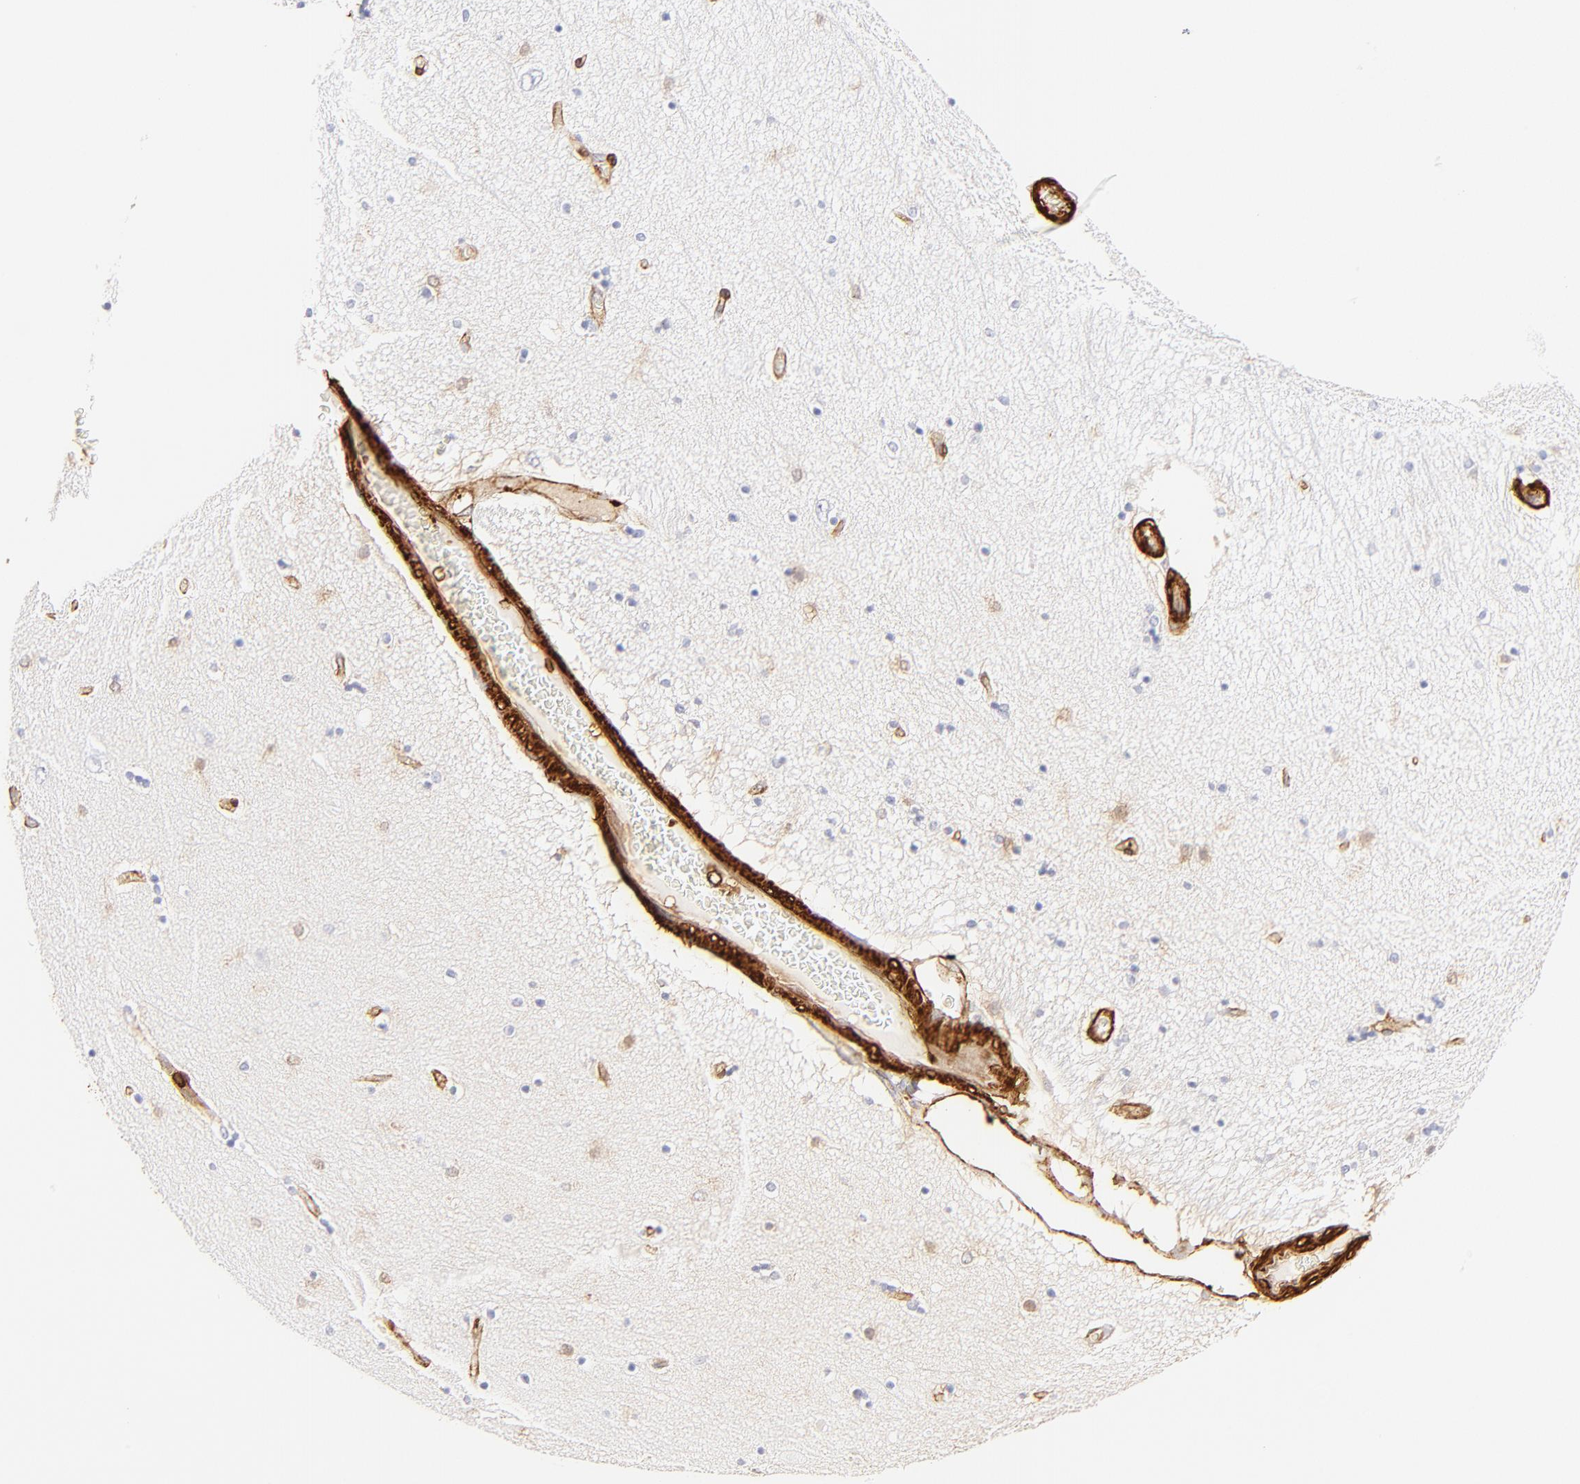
{"staining": {"intensity": "negative", "quantity": "none", "location": "none"}, "tissue": "hippocampus", "cell_type": "Glial cells", "image_type": "normal", "snomed": [{"axis": "morphology", "description": "Normal tissue, NOS"}, {"axis": "topography", "description": "Hippocampus"}], "caption": "This is an IHC image of benign human hippocampus. There is no positivity in glial cells.", "gene": "FLNA", "patient": {"sex": "female", "age": 54}}